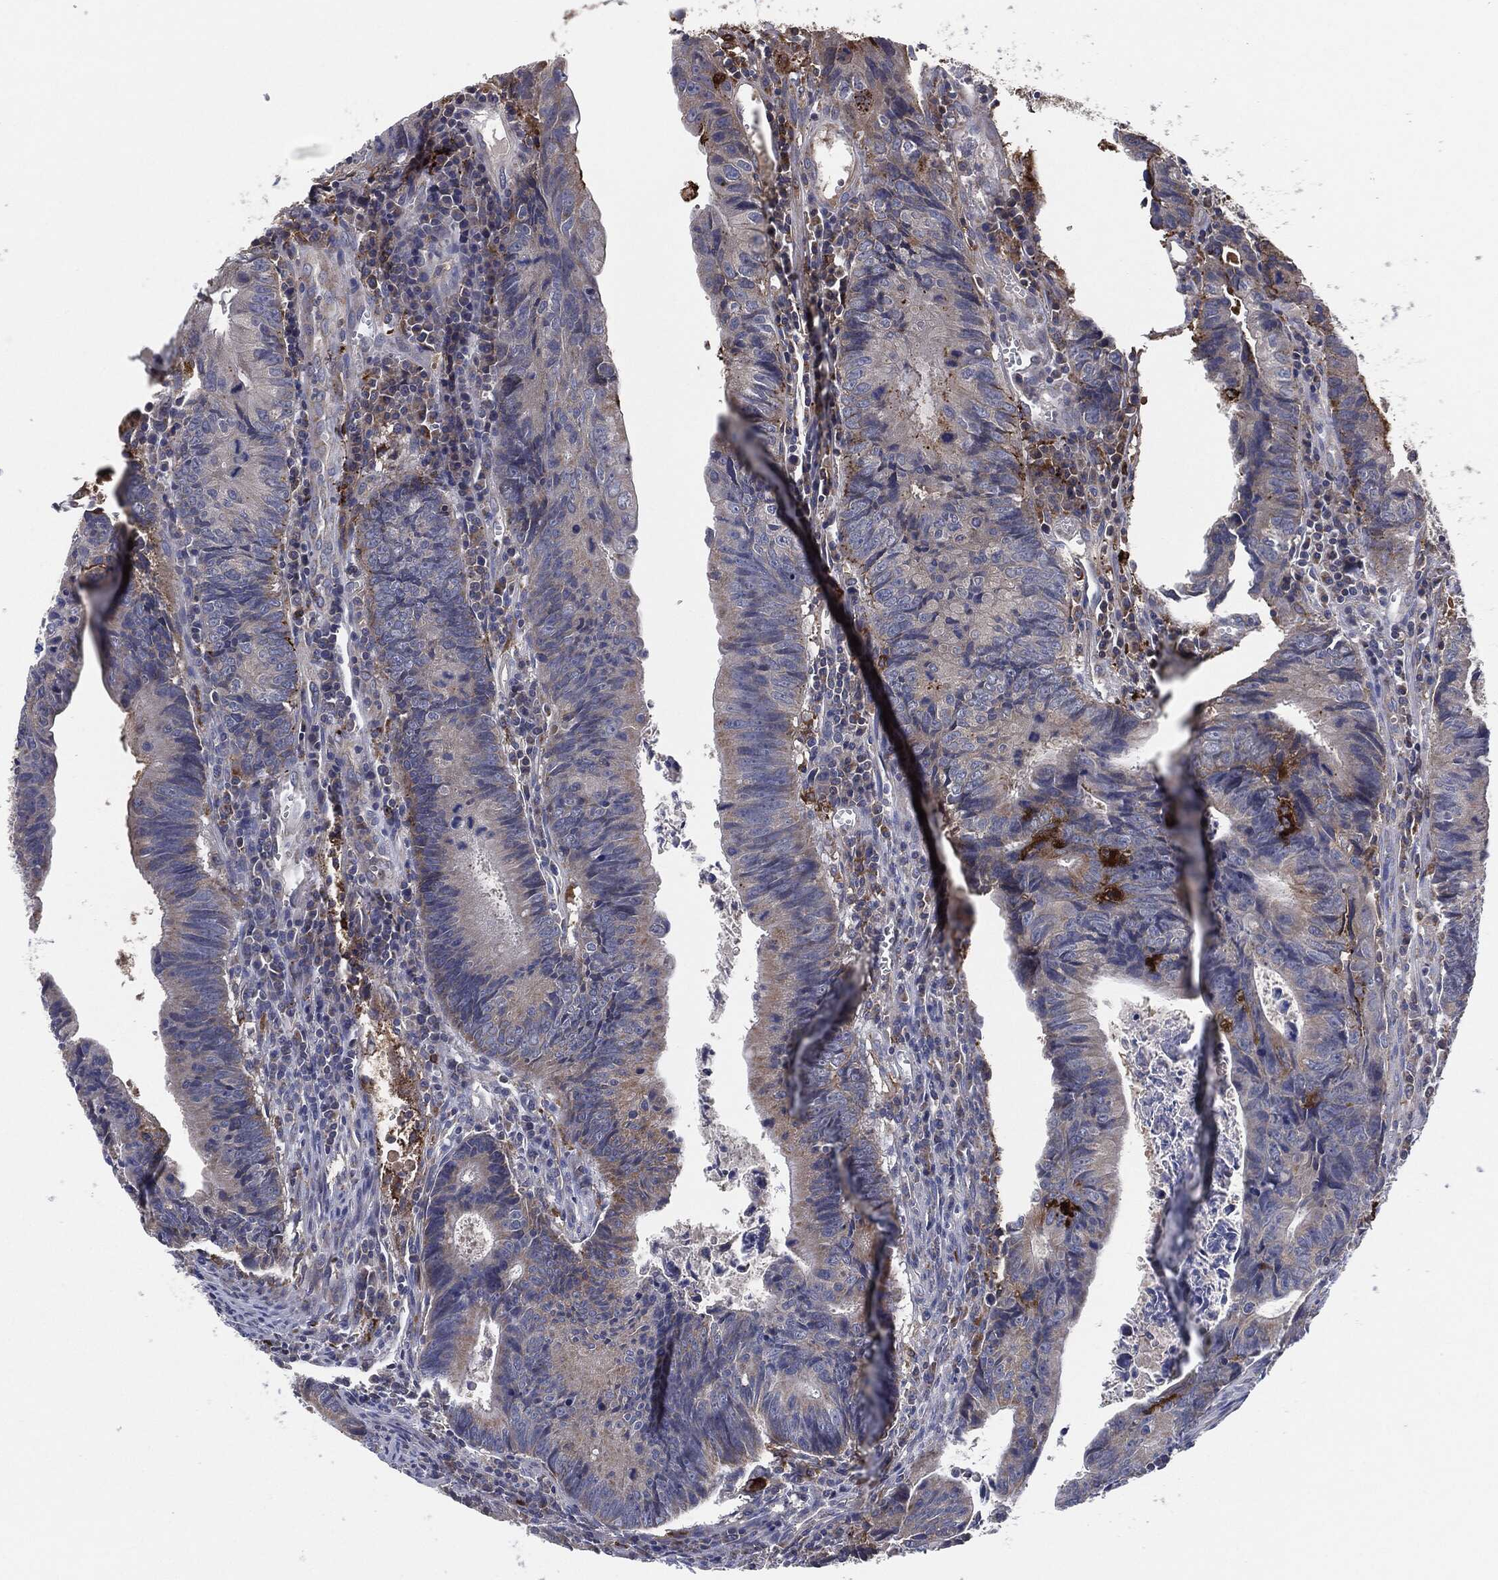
{"staining": {"intensity": "weak", "quantity": "25%-75%", "location": "cytoplasmic/membranous"}, "tissue": "colorectal cancer", "cell_type": "Tumor cells", "image_type": "cancer", "snomed": [{"axis": "morphology", "description": "Adenocarcinoma, NOS"}, {"axis": "topography", "description": "Colon"}], "caption": "Tumor cells demonstrate low levels of weak cytoplasmic/membranous expression in about 25%-75% of cells in colorectal cancer (adenocarcinoma).", "gene": "TMEM11", "patient": {"sex": "female", "age": 87}}